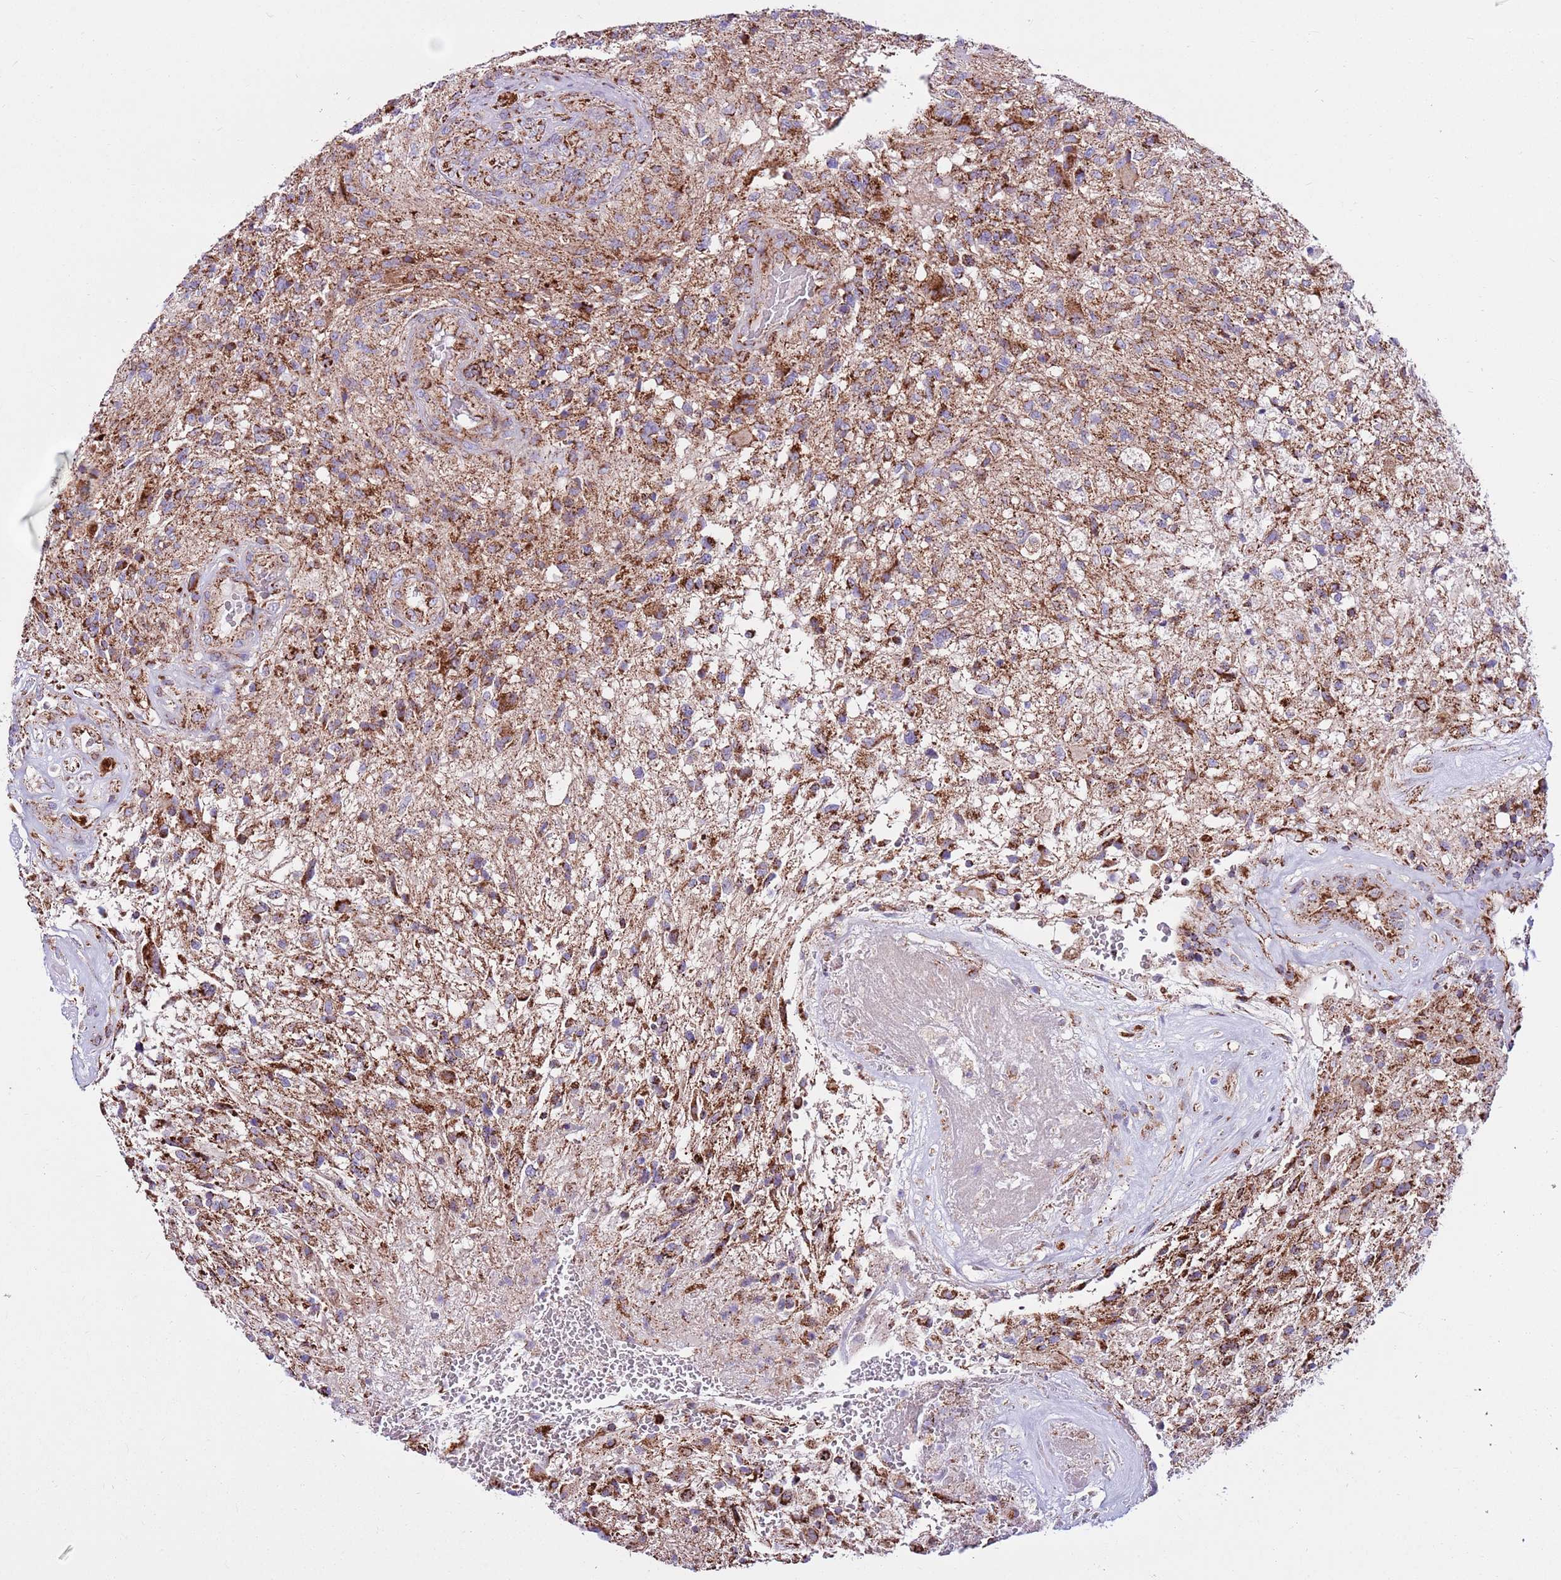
{"staining": {"intensity": "moderate", "quantity": "25%-75%", "location": "cytoplasmic/membranous"}, "tissue": "glioma", "cell_type": "Tumor cells", "image_type": "cancer", "snomed": [{"axis": "morphology", "description": "Glioma, malignant, High grade"}, {"axis": "topography", "description": "Brain"}], "caption": "Immunohistochemistry micrograph of human glioma stained for a protein (brown), which exhibits medium levels of moderate cytoplasmic/membranous positivity in about 25%-75% of tumor cells.", "gene": "HECTD4", "patient": {"sex": "male", "age": 56}}